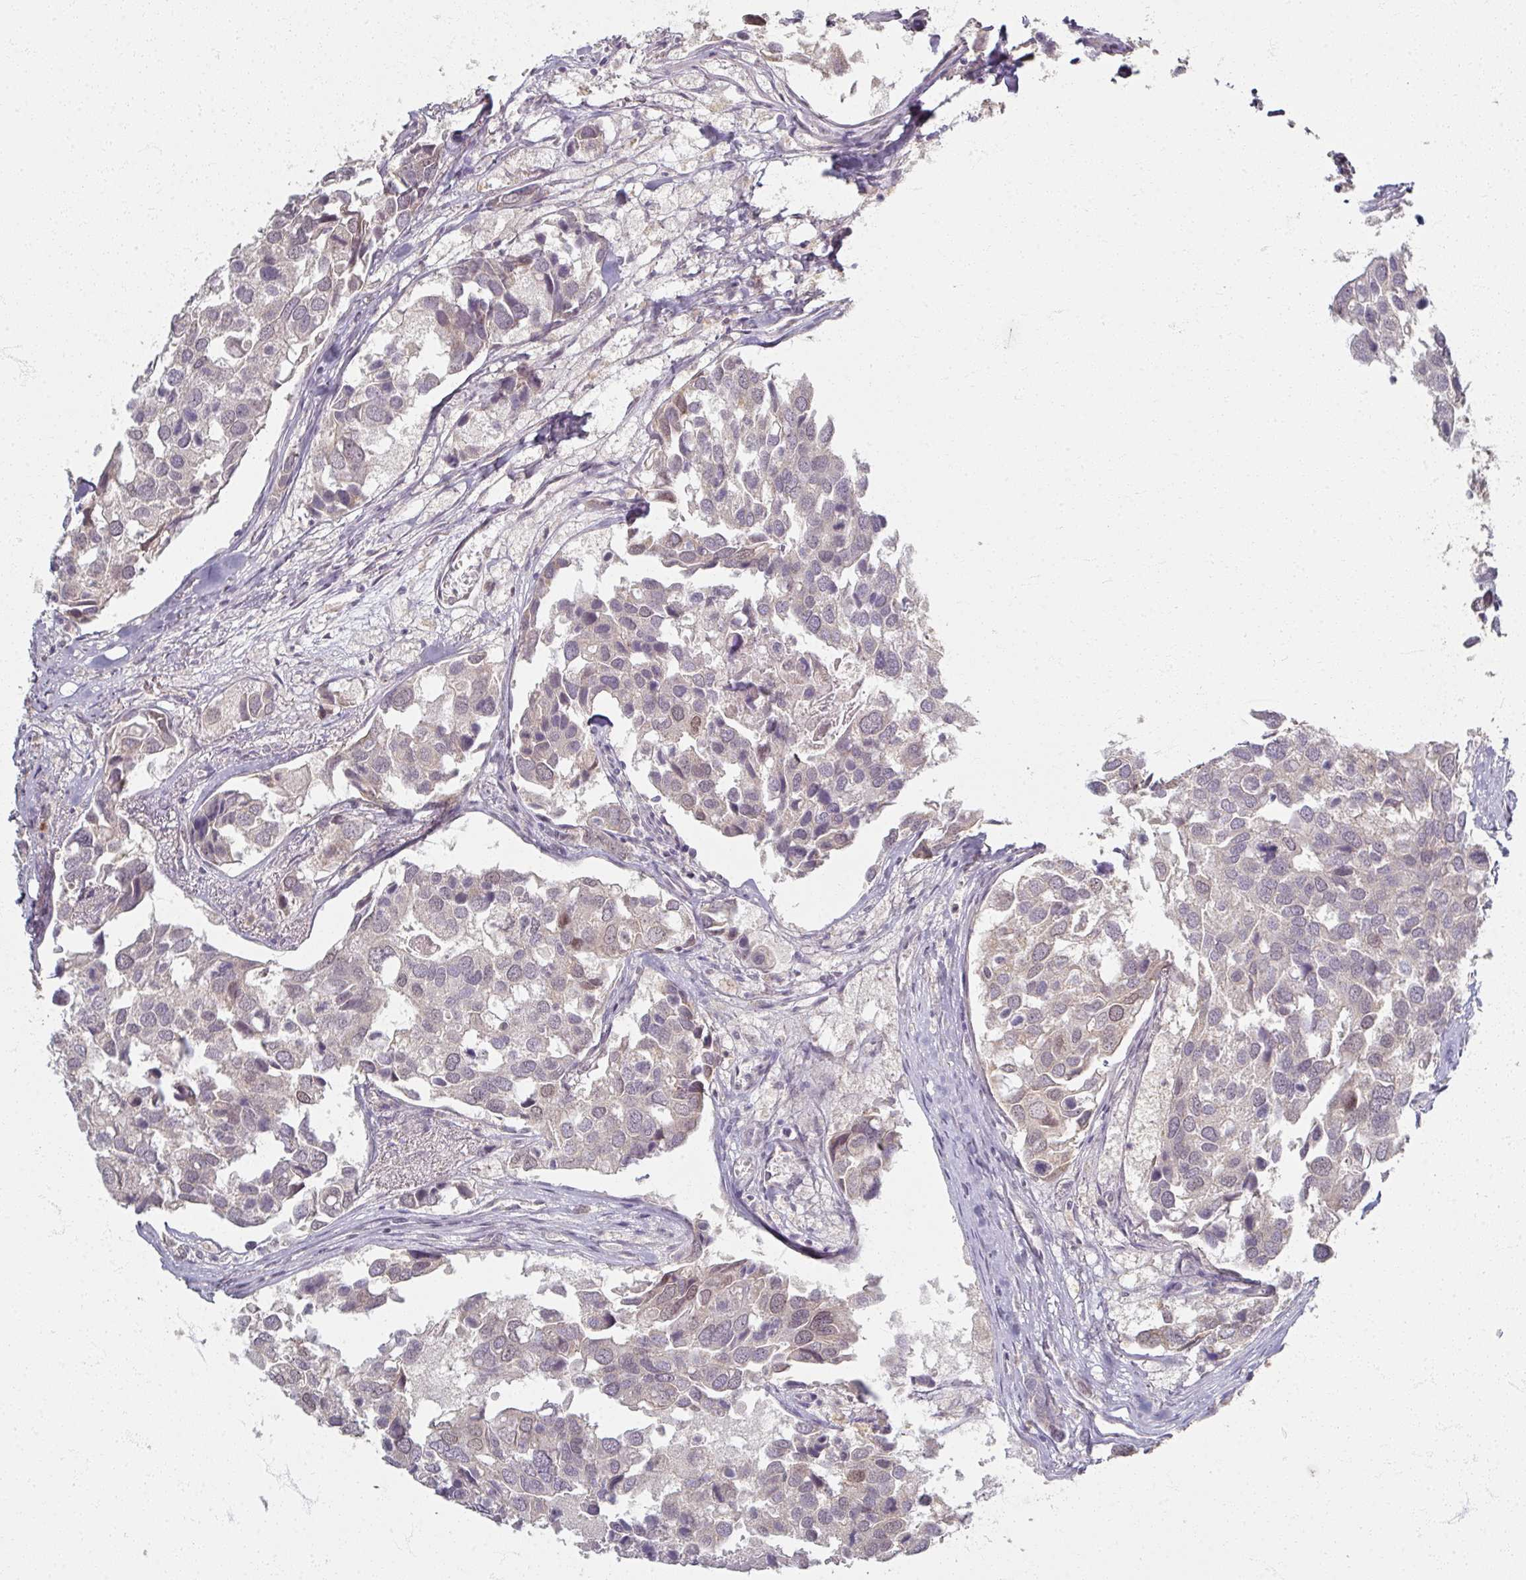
{"staining": {"intensity": "weak", "quantity": "<25%", "location": "nuclear"}, "tissue": "breast cancer", "cell_type": "Tumor cells", "image_type": "cancer", "snomed": [{"axis": "morphology", "description": "Duct carcinoma"}, {"axis": "topography", "description": "Breast"}], "caption": "High magnification brightfield microscopy of breast cancer (invasive ductal carcinoma) stained with DAB (brown) and counterstained with hematoxylin (blue): tumor cells show no significant staining.", "gene": "SOX11", "patient": {"sex": "female", "age": 83}}